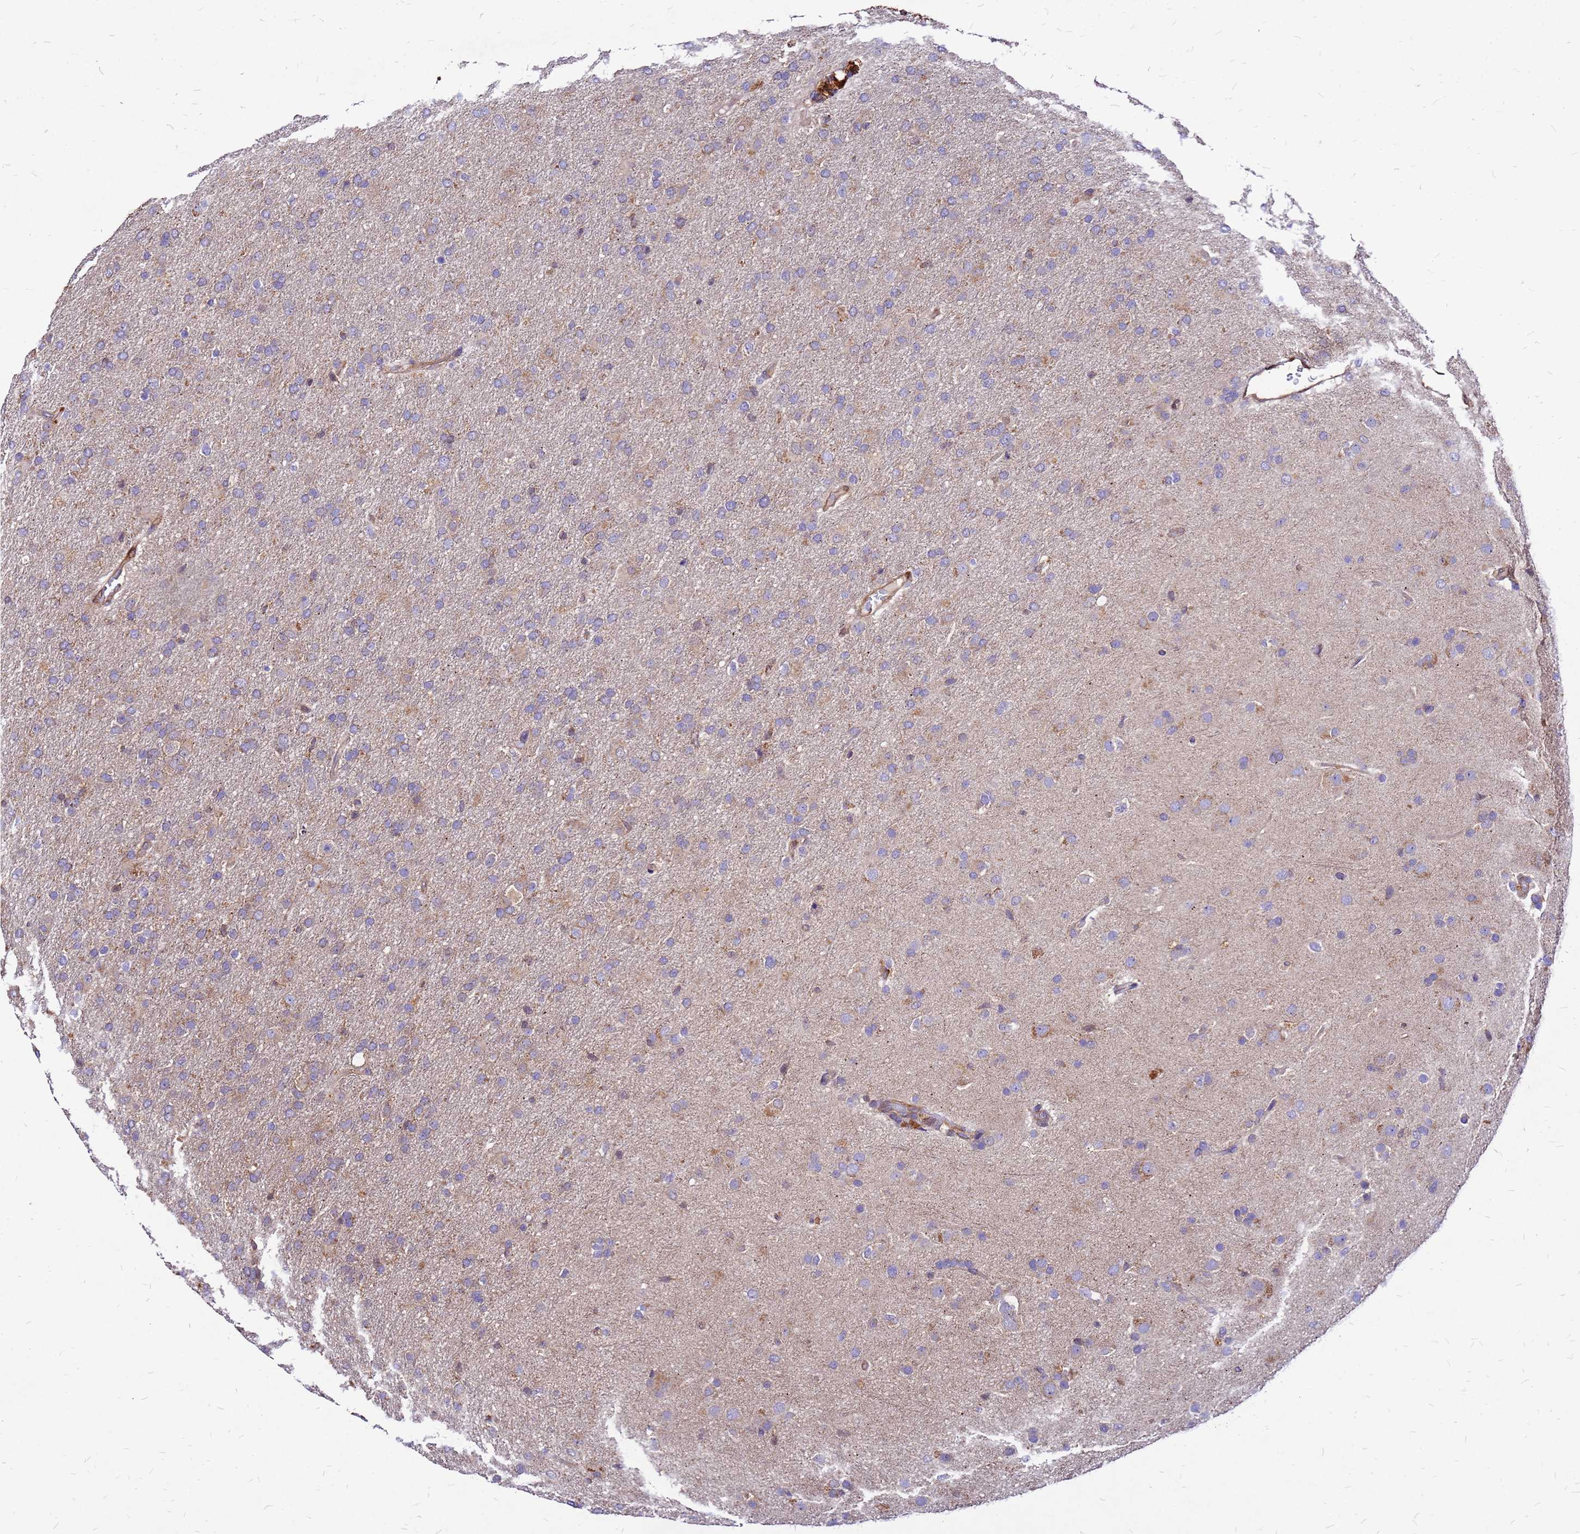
{"staining": {"intensity": "weak", "quantity": "<25%", "location": "cytoplasmic/membranous"}, "tissue": "glioma", "cell_type": "Tumor cells", "image_type": "cancer", "snomed": [{"axis": "morphology", "description": "Glioma, malignant, Low grade"}, {"axis": "topography", "description": "Brain"}], "caption": "IHC of malignant glioma (low-grade) exhibits no positivity in tumor cells.", "gene": "DUSP23", "patient": {"sex": "male", "age": 65}}